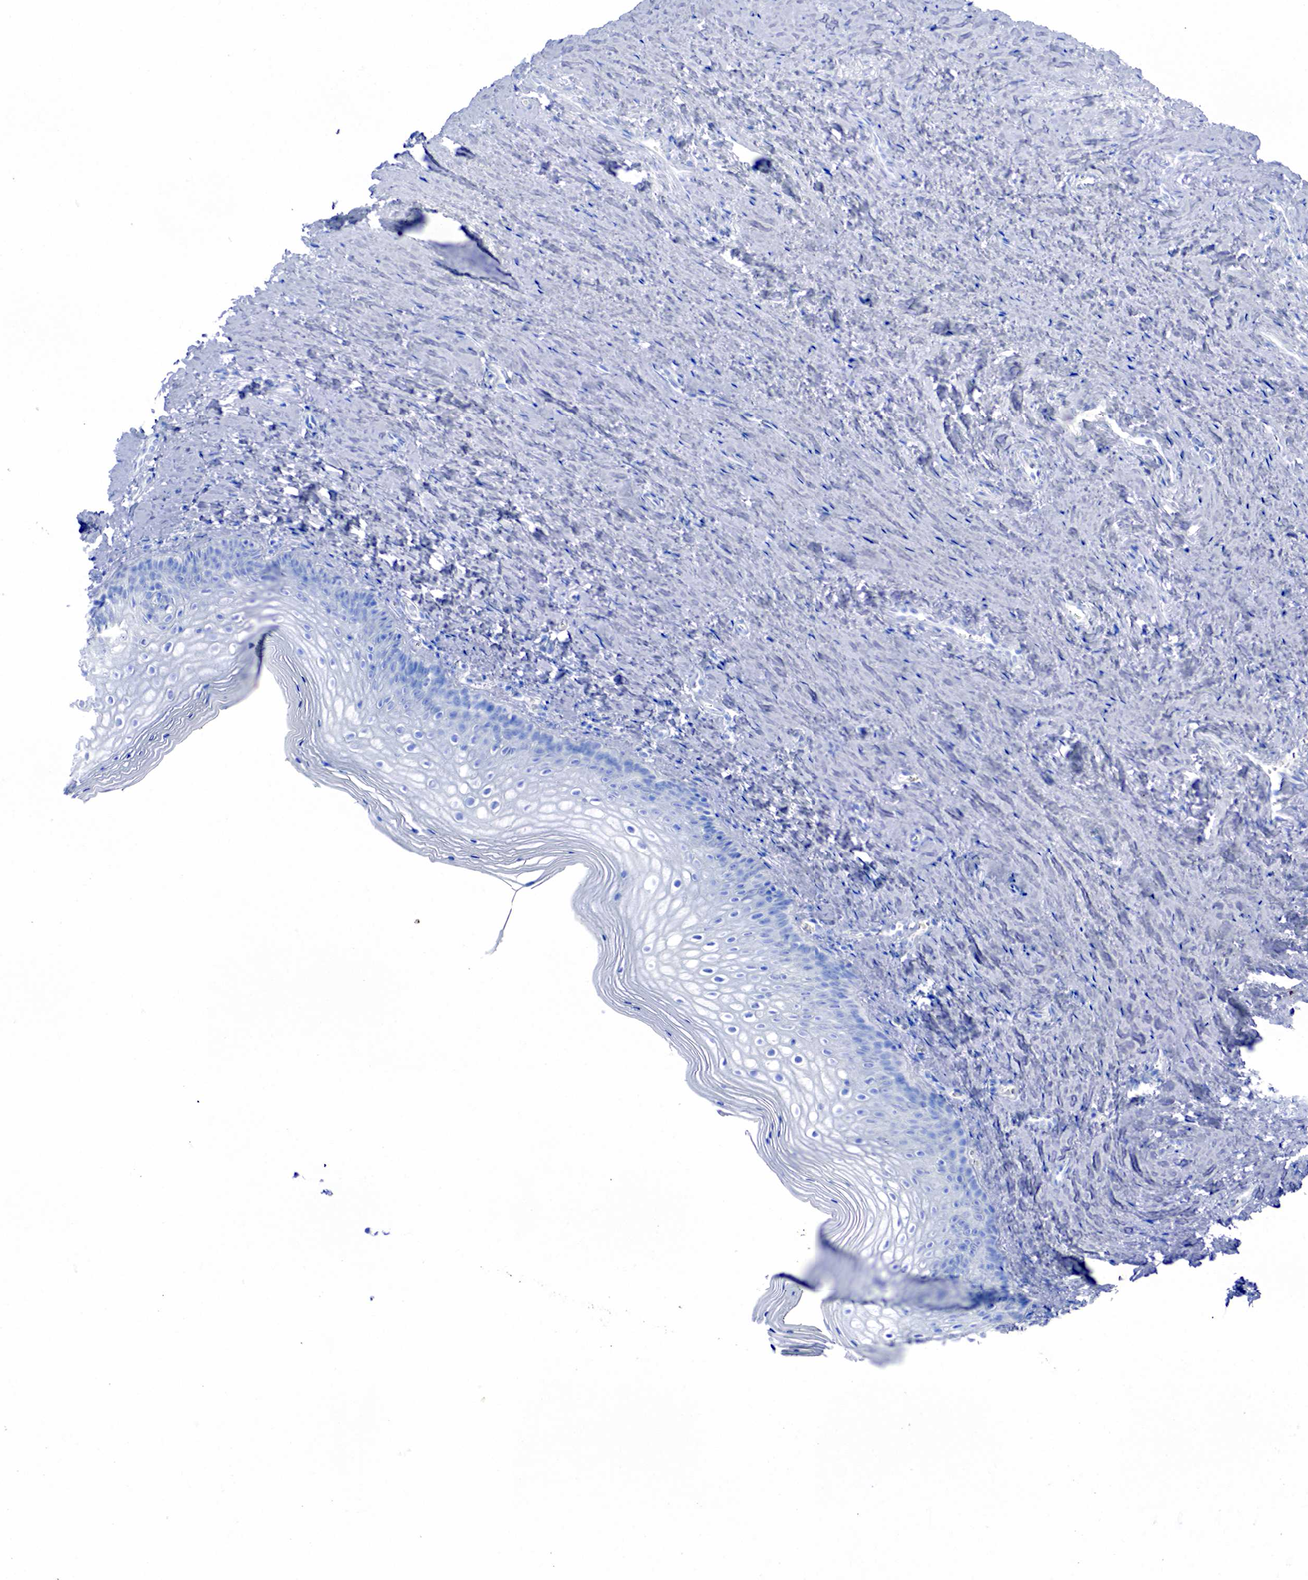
{"staining": {"intensity": "negative", "quantity": "none", "location": "none"}, "tissue": "vagina", "cell_type": "Squamous epithelial cells", "image_type": "normal", "snomed": [{"axis": "morphology", "description": "Normal tissue, NOS"}, {"axis": "topography", "description": "Vagina"}], "caption": "Immunohistochemistry (IHC) photomicrograph of unremarkable vagina: human vagina stained with DAB demonstrates no significant protein expression in squamous epithelial cells.", "gene": "KRT18", "patient": {"sex": "female", "age": 46}}